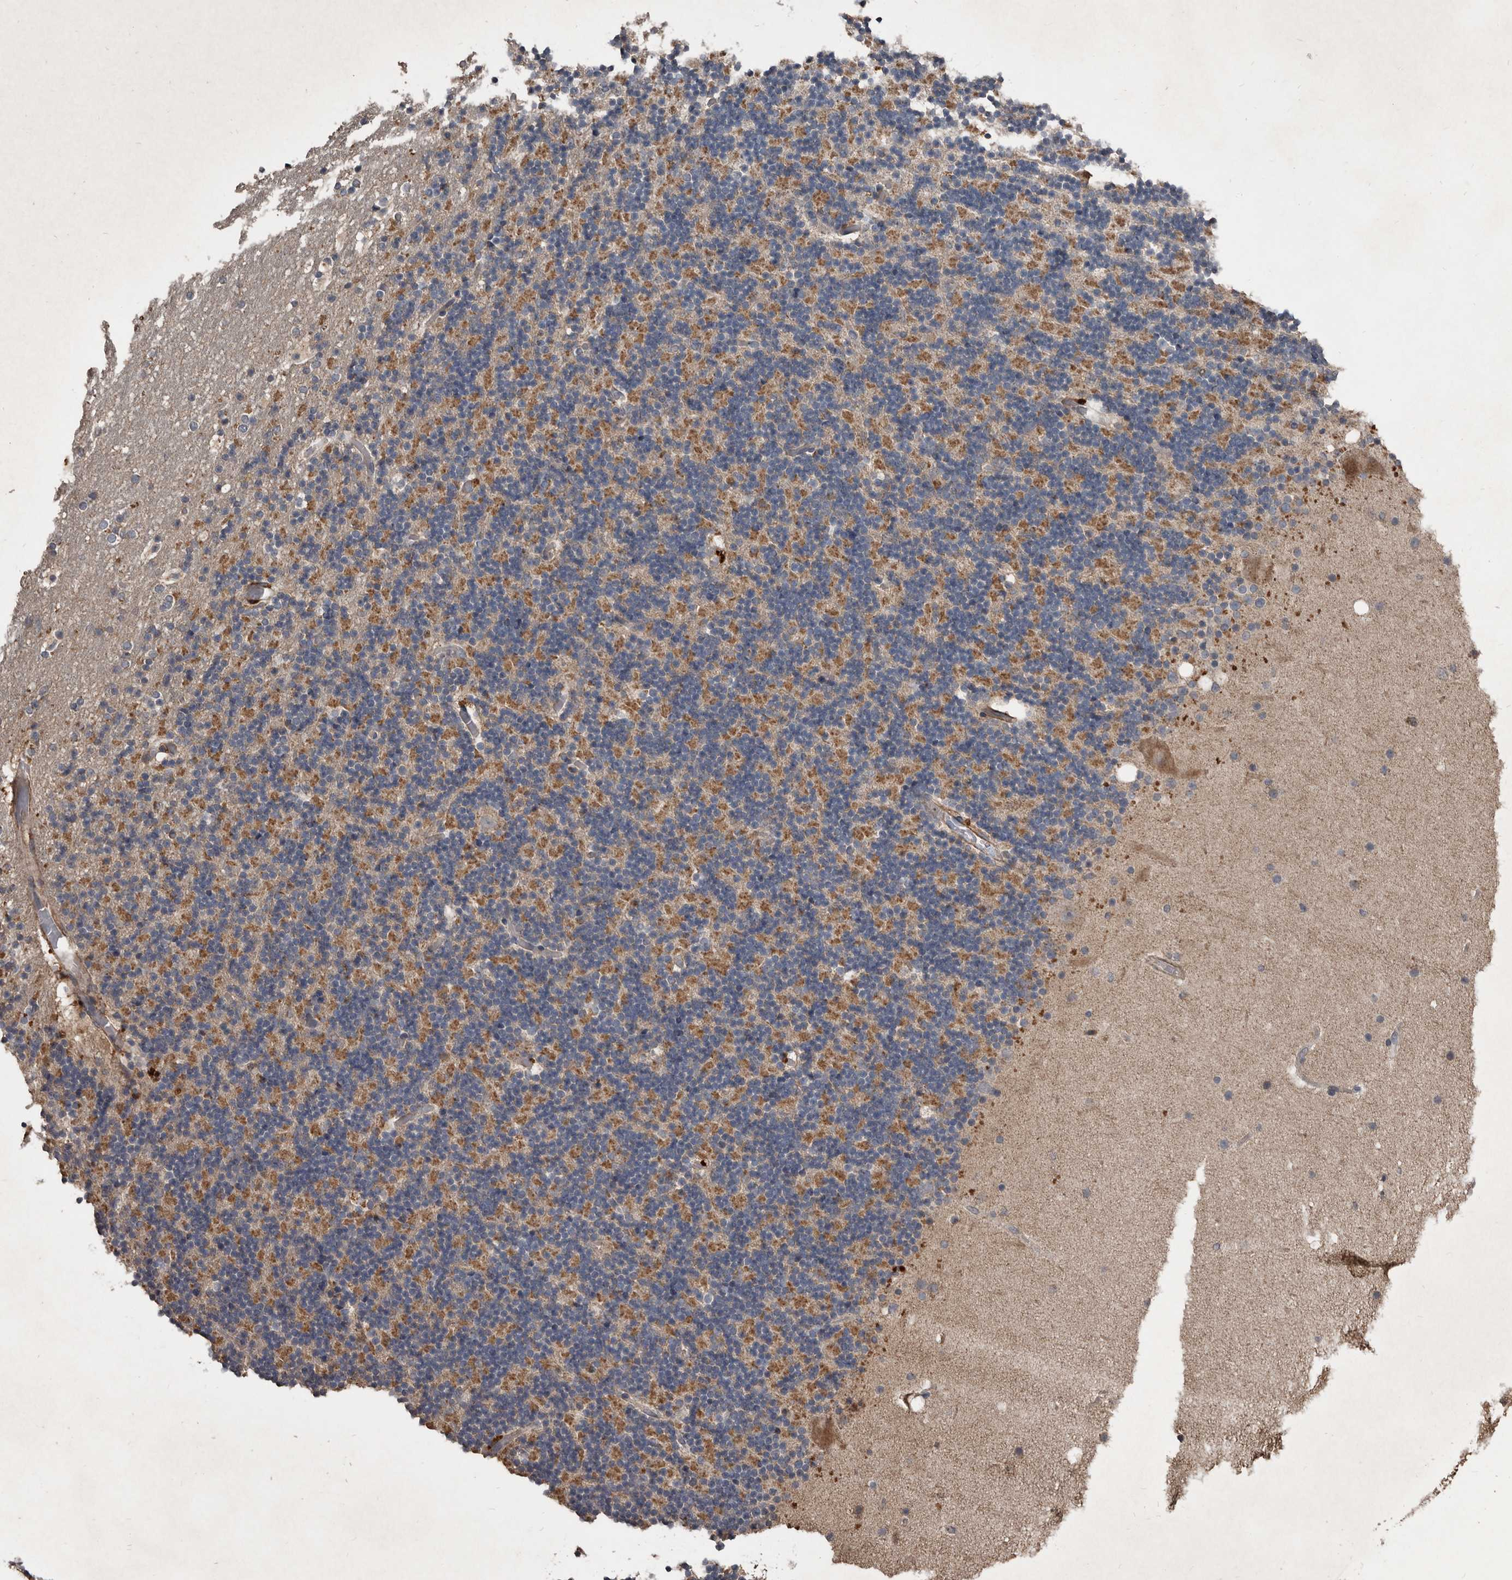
{"staining": {"intensity": "negative", "quantity": "none", "location": "none"}, "tissue": "cerebellum", "cell_type": "Cells in granular layer", "image_type": "normal", "snomed": [{"axis": "morphology", "description": "Normal tissue, NOS"}, {"axis": "topography", "description": "Cerebellum"}], "caption": "The micrograph displays no staining of cells in granular layer in unremarkable cerebellum. The staining was performed using DAB (3,3'-diaminobenzidine) to visualize the protein expression in brown, while the nuclei were stained in blue with hematoxylin (Magnification: 20x).", "gene": "GREB1", "patient": {"sex": "male", "age": 57}}